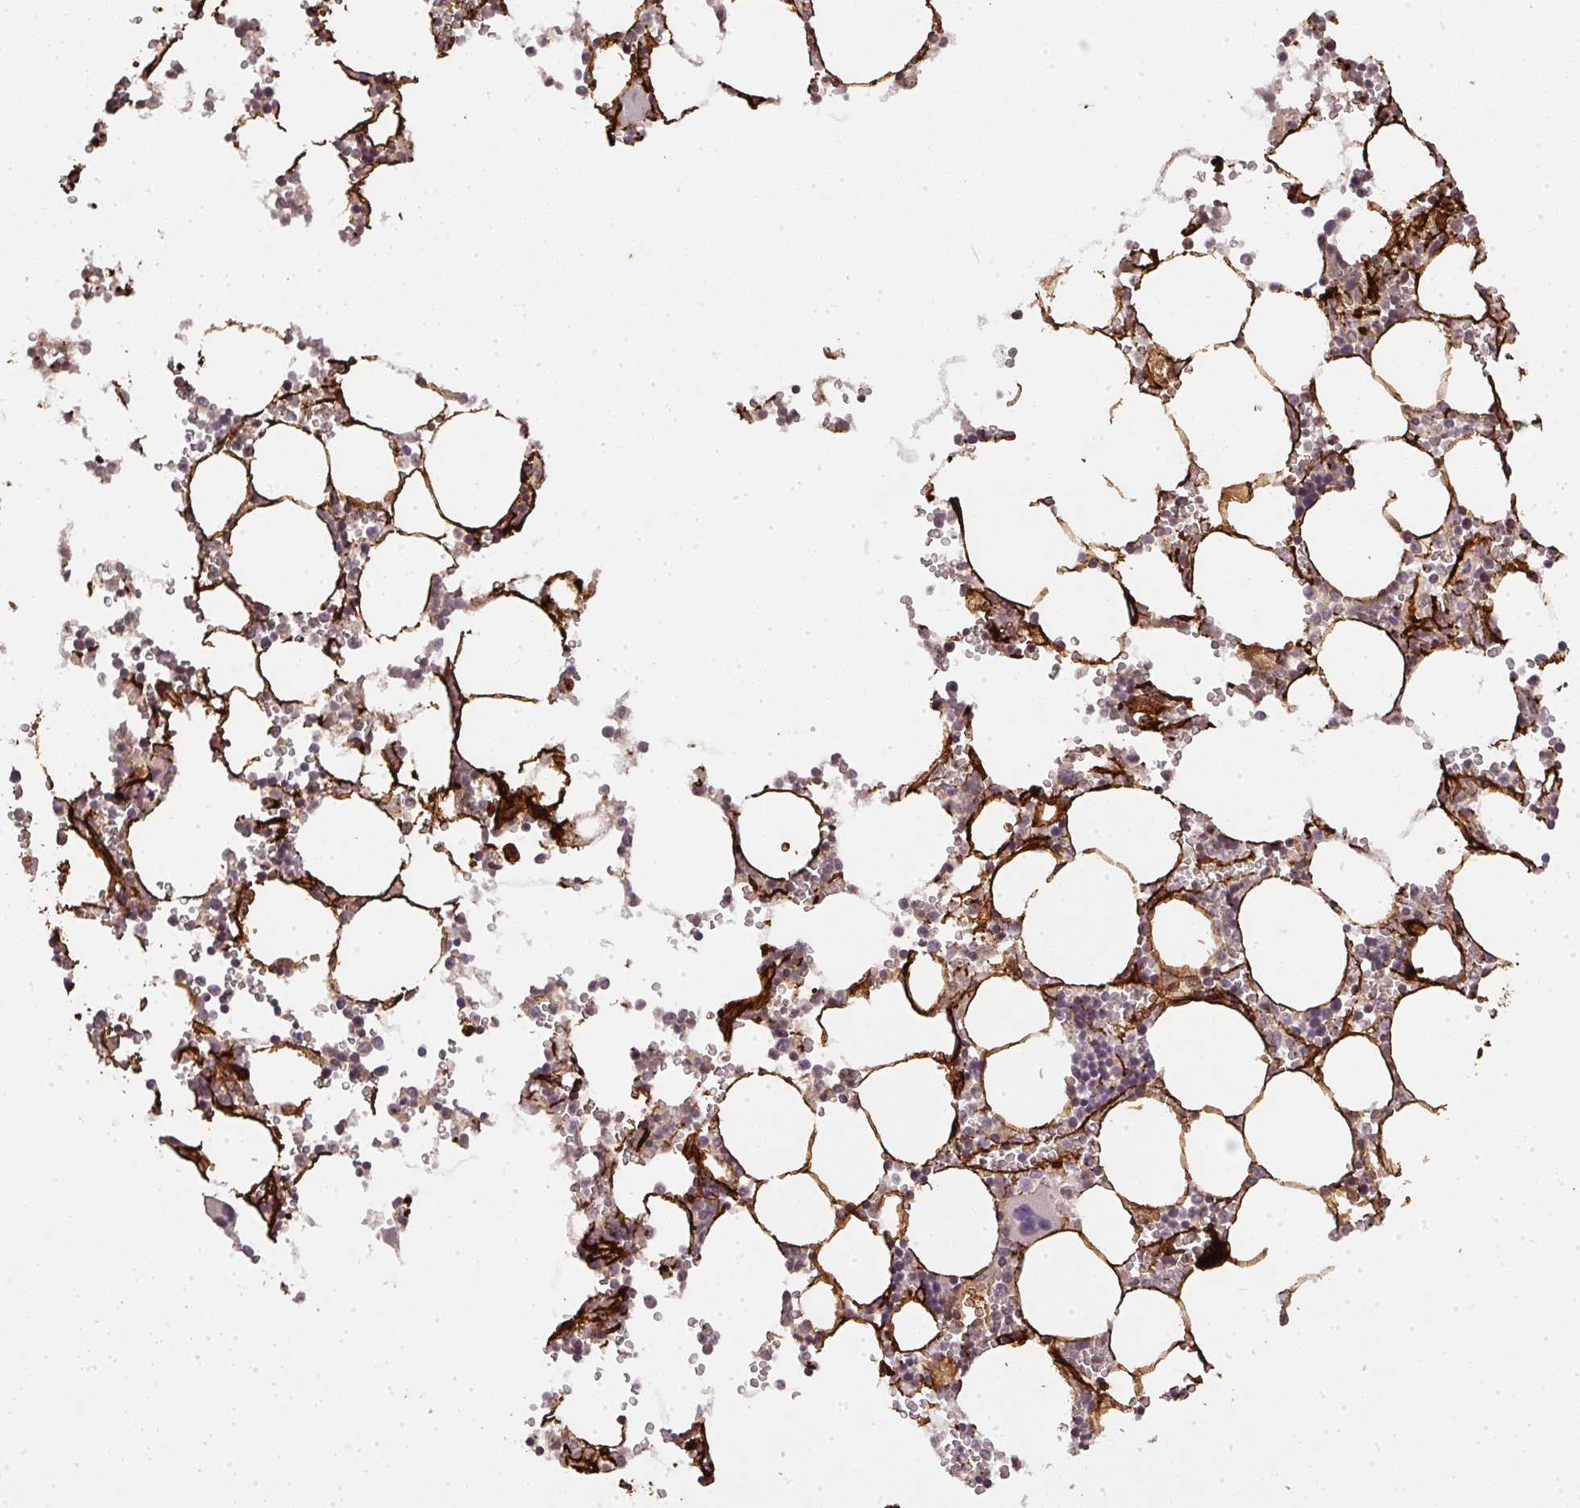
{"staining": {"intensity": "negative", "quantity": "none", "location": "none"}, "tissue": "bone marrow", "cell_type": "Hematopoietic cells", "image_type": "normal", "snomed": [{"axis": "morphology", "description": "Normal tissue, NOS"}, {"axis": "topography", "description": "Bone marrow"}], "caption": "Normal bone marrow was stained to show a protein in brown. There is no significant positivity in hematopoietic cells.", "gene": "COL3A1", "patient": {"sex": "male", "age": 64}}